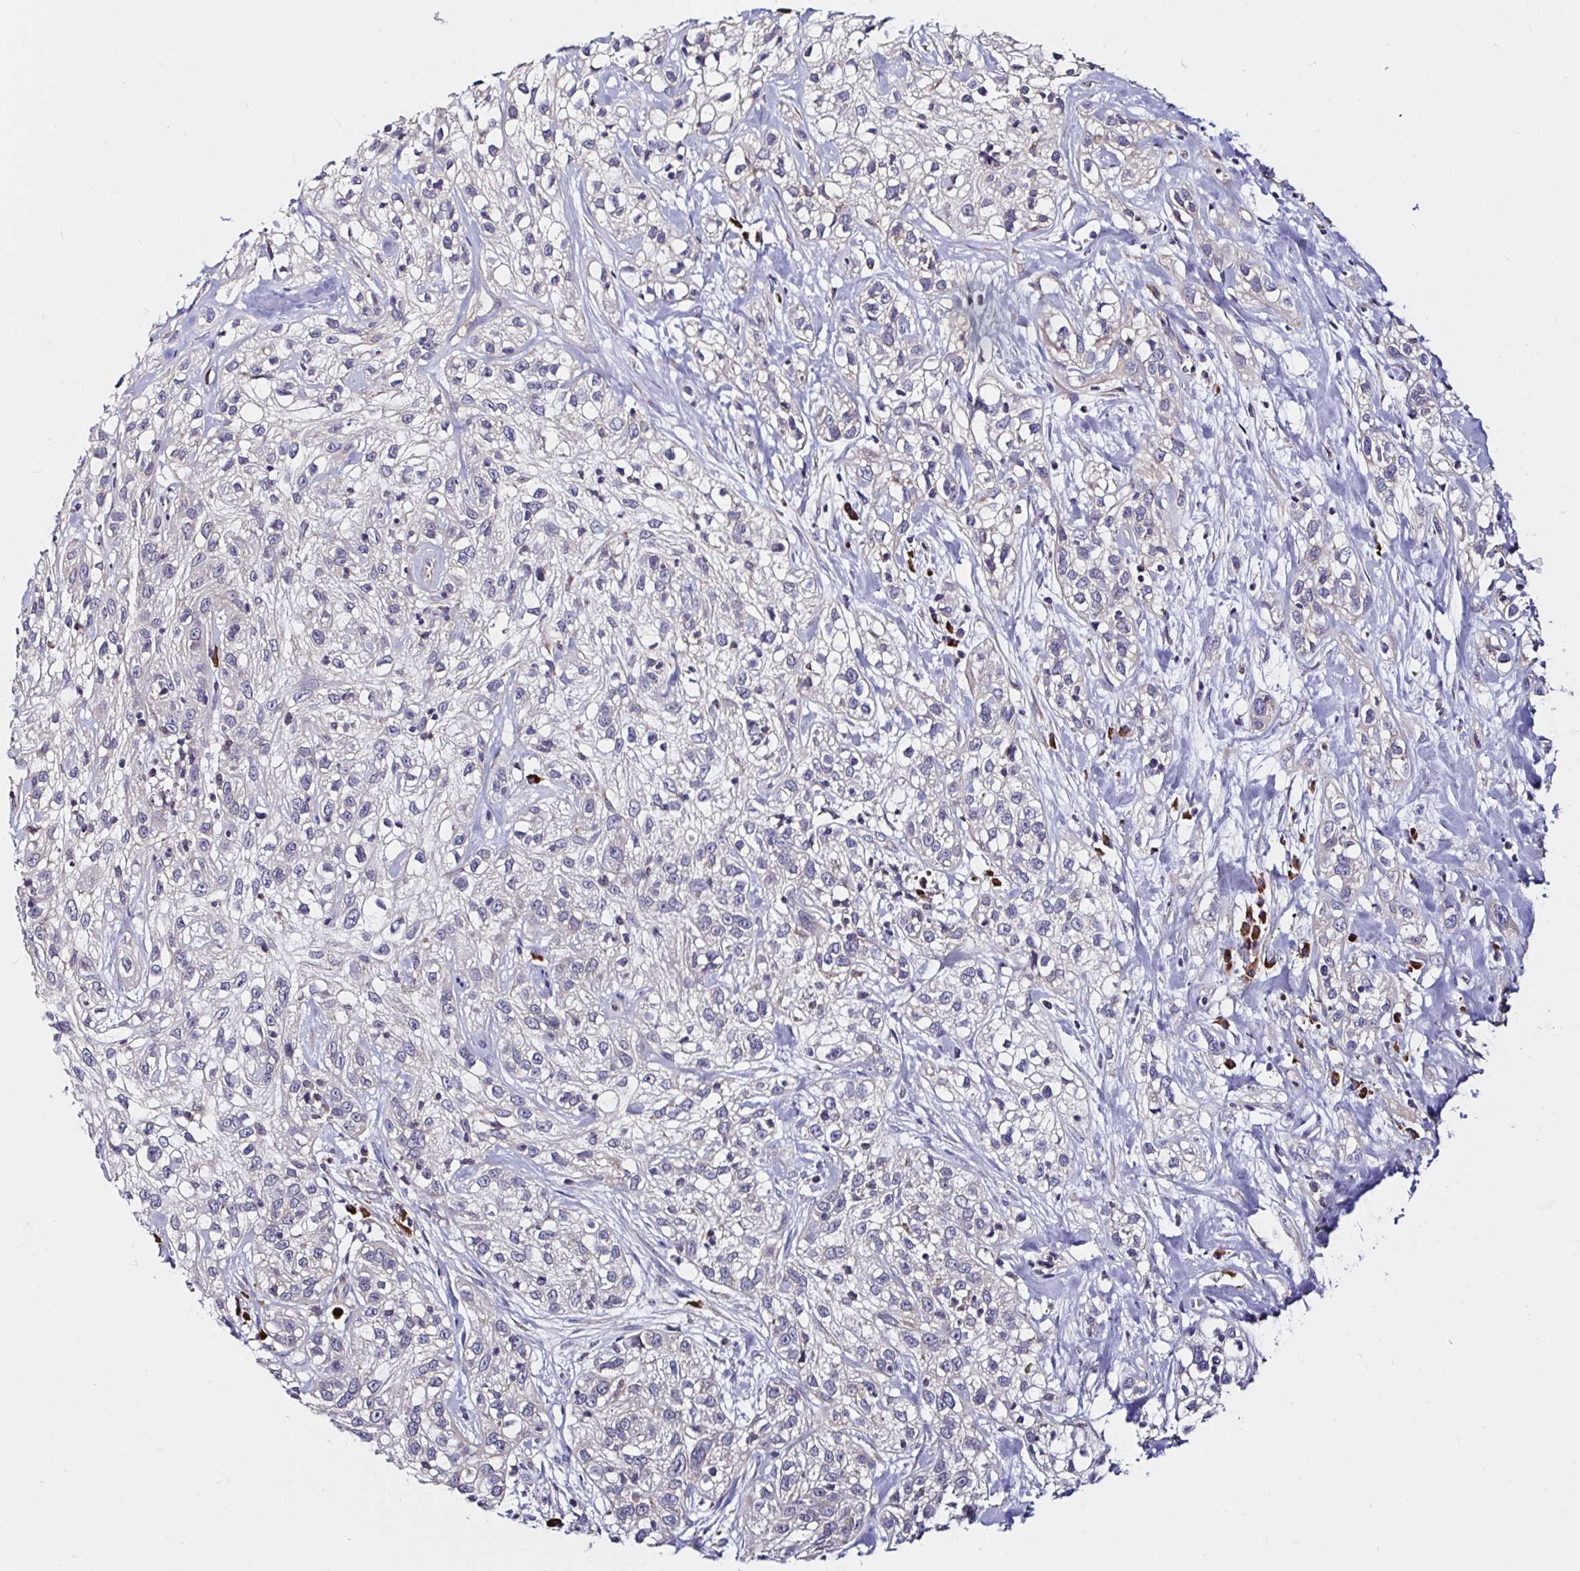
{"staining": {"intensity": "weak", "quantity": "25%-75%", "location": "cytoplasmic/membranous"}, "tissue": "skin cancer", "cell_type": "Tumor cells", "image_type": "cancer", "snomed": [{"axis": "morphology", "description": "Squamous cell carcinoma, NOS"}, {"axis": "topography", "description": "Skin"}], "caption": "Skin cancer tissue reveals weak cytoplasmic/membranous positivity in approximately 25%-75% of tumor cells, visualized by immunohistochemistry.", "gene": "VSIG2", "patient": {"sex": "male", "age": 82}}